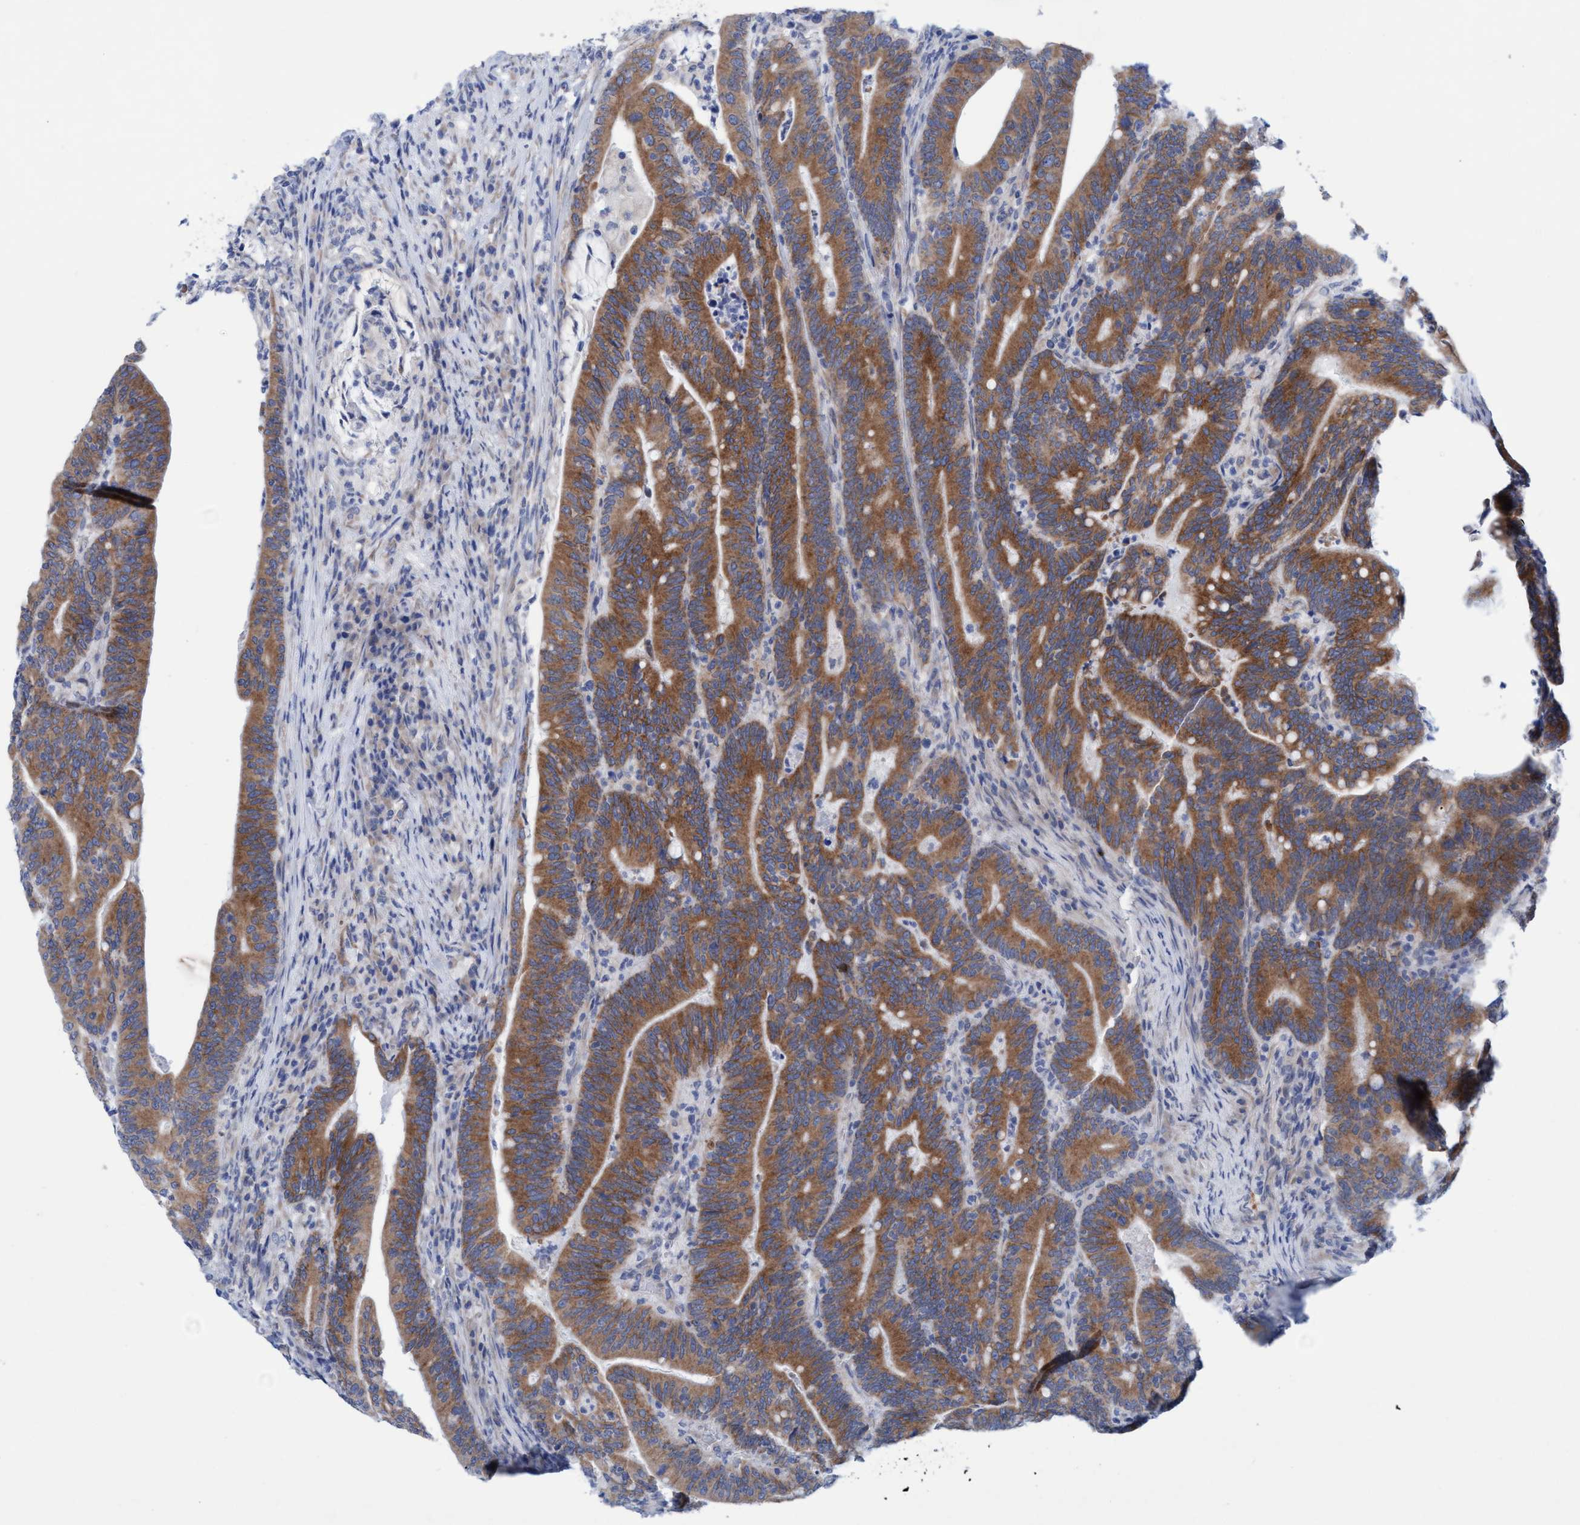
{"staining": {"intensity": "strong", "quantity": ">75%", "location": "cytoplasmic/membranous"}, "tissue": "colorectal cancer", "cell_type": "Tumor cells", "image_type": "cancer", "snomed": [{"axis": "morphology", "description": "Adenocarcinoma, NOS"}, {"axis": "topography", "description": "Colon"}], "caption": "Strong cytoplasmic/membranous protein positivity is identified in about >75% of tumor cells in colorectal cancer (adenocarcinoma).", "gene": "RSAD1", "patient": {"sex": "female", "age": 66}}